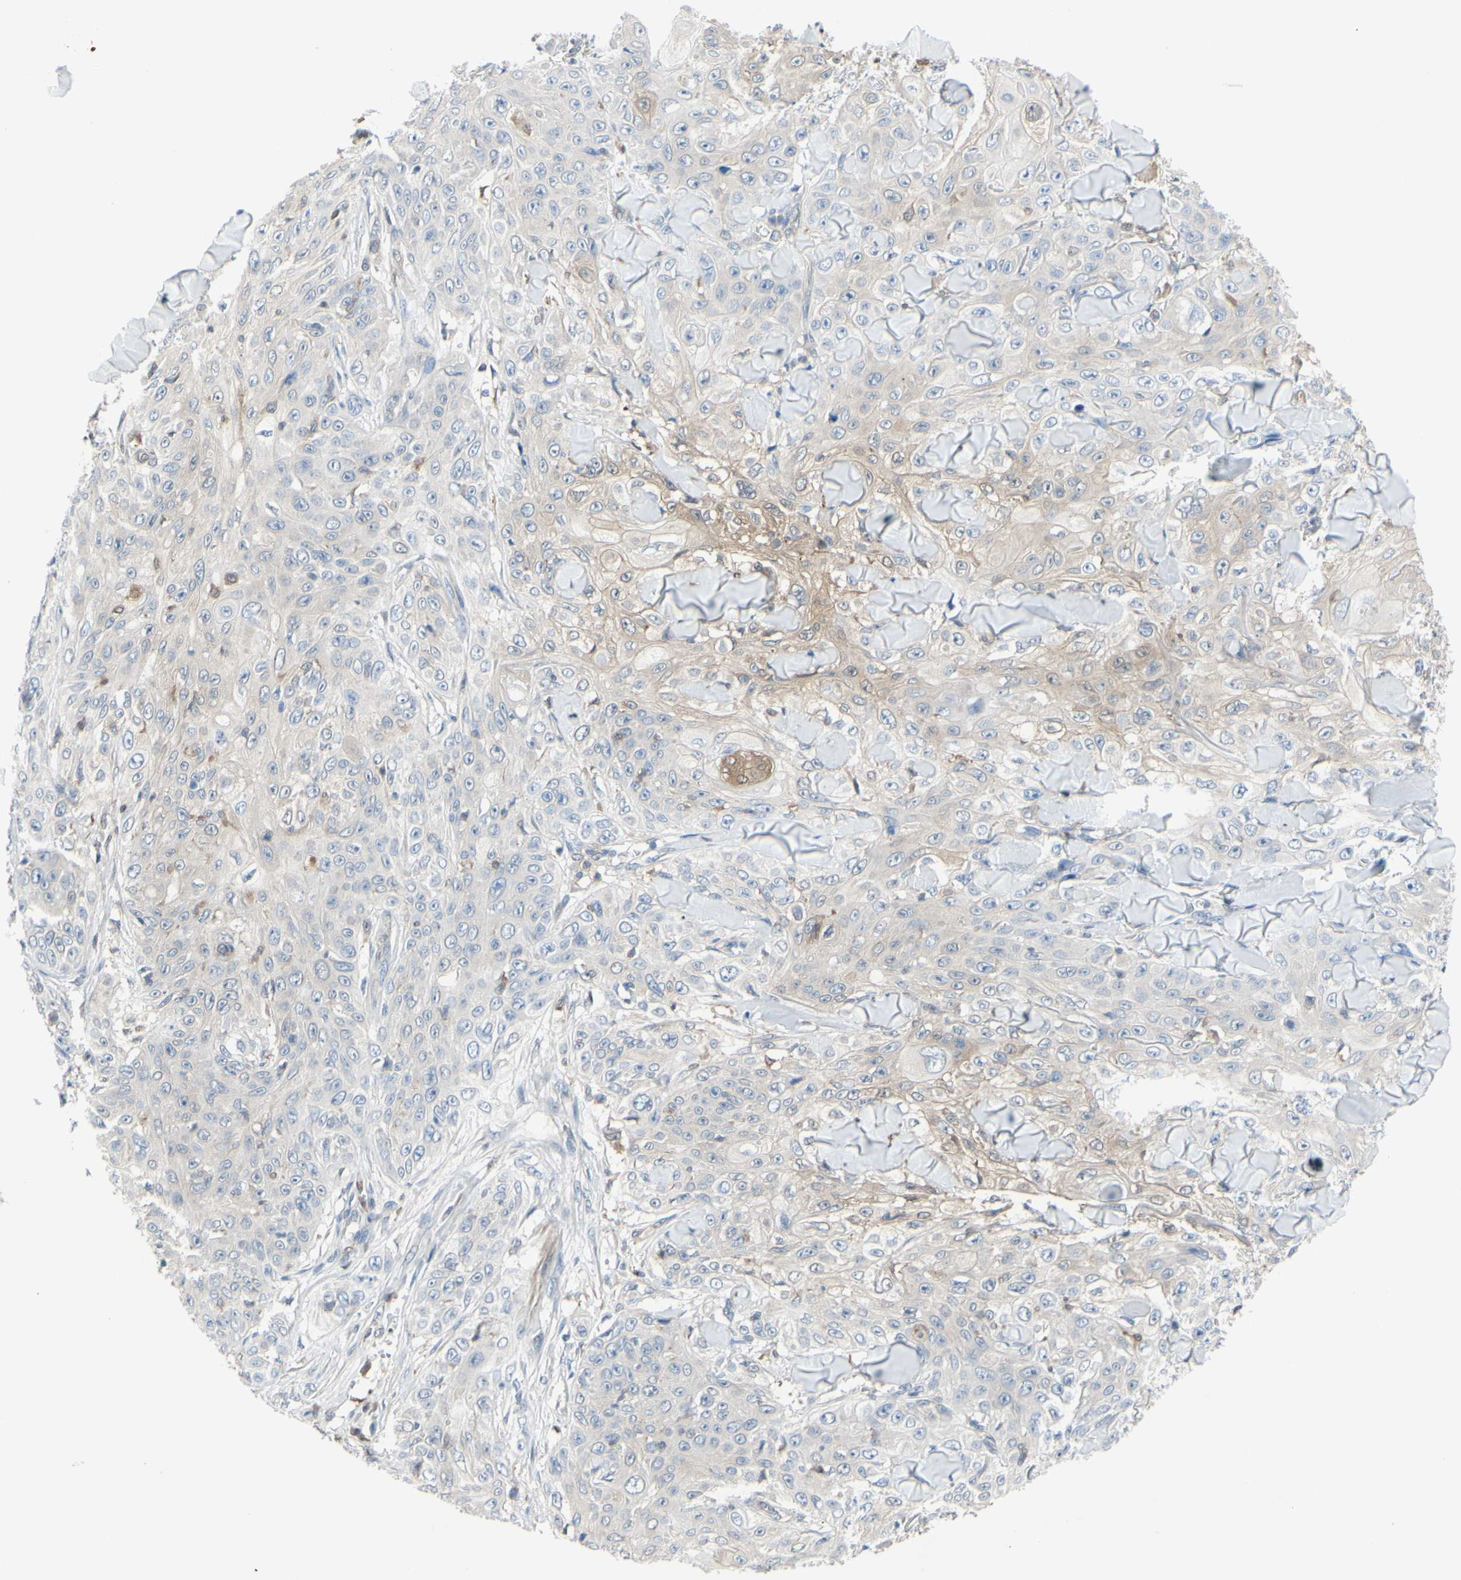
{"staining": {"intensity": "weak", "quantity": "25%-75%", "location": "cytoplasmic/membranous"}, "tissue": "skin cancer", "cell_type": "Tumor cells", "image_type": "cancer", "snomed": [{"axis": "morphology", "description": "Squamous cell carcinoma, NOS"}, {"axis": "topography", "description": "Skin"}], "caption": "IHC image of neoplastic tissue: skin squamous cell carcinoma stained using immunohistochemistry (IHC) displays low levels of weak protein expression localized specifically in the cytoplasmic/membranous of tumor cells, appearing as a cytoplasmic/membranous brown color.", "gene": "UPK3B", "patient": {"sex": "male", "age": 86}}